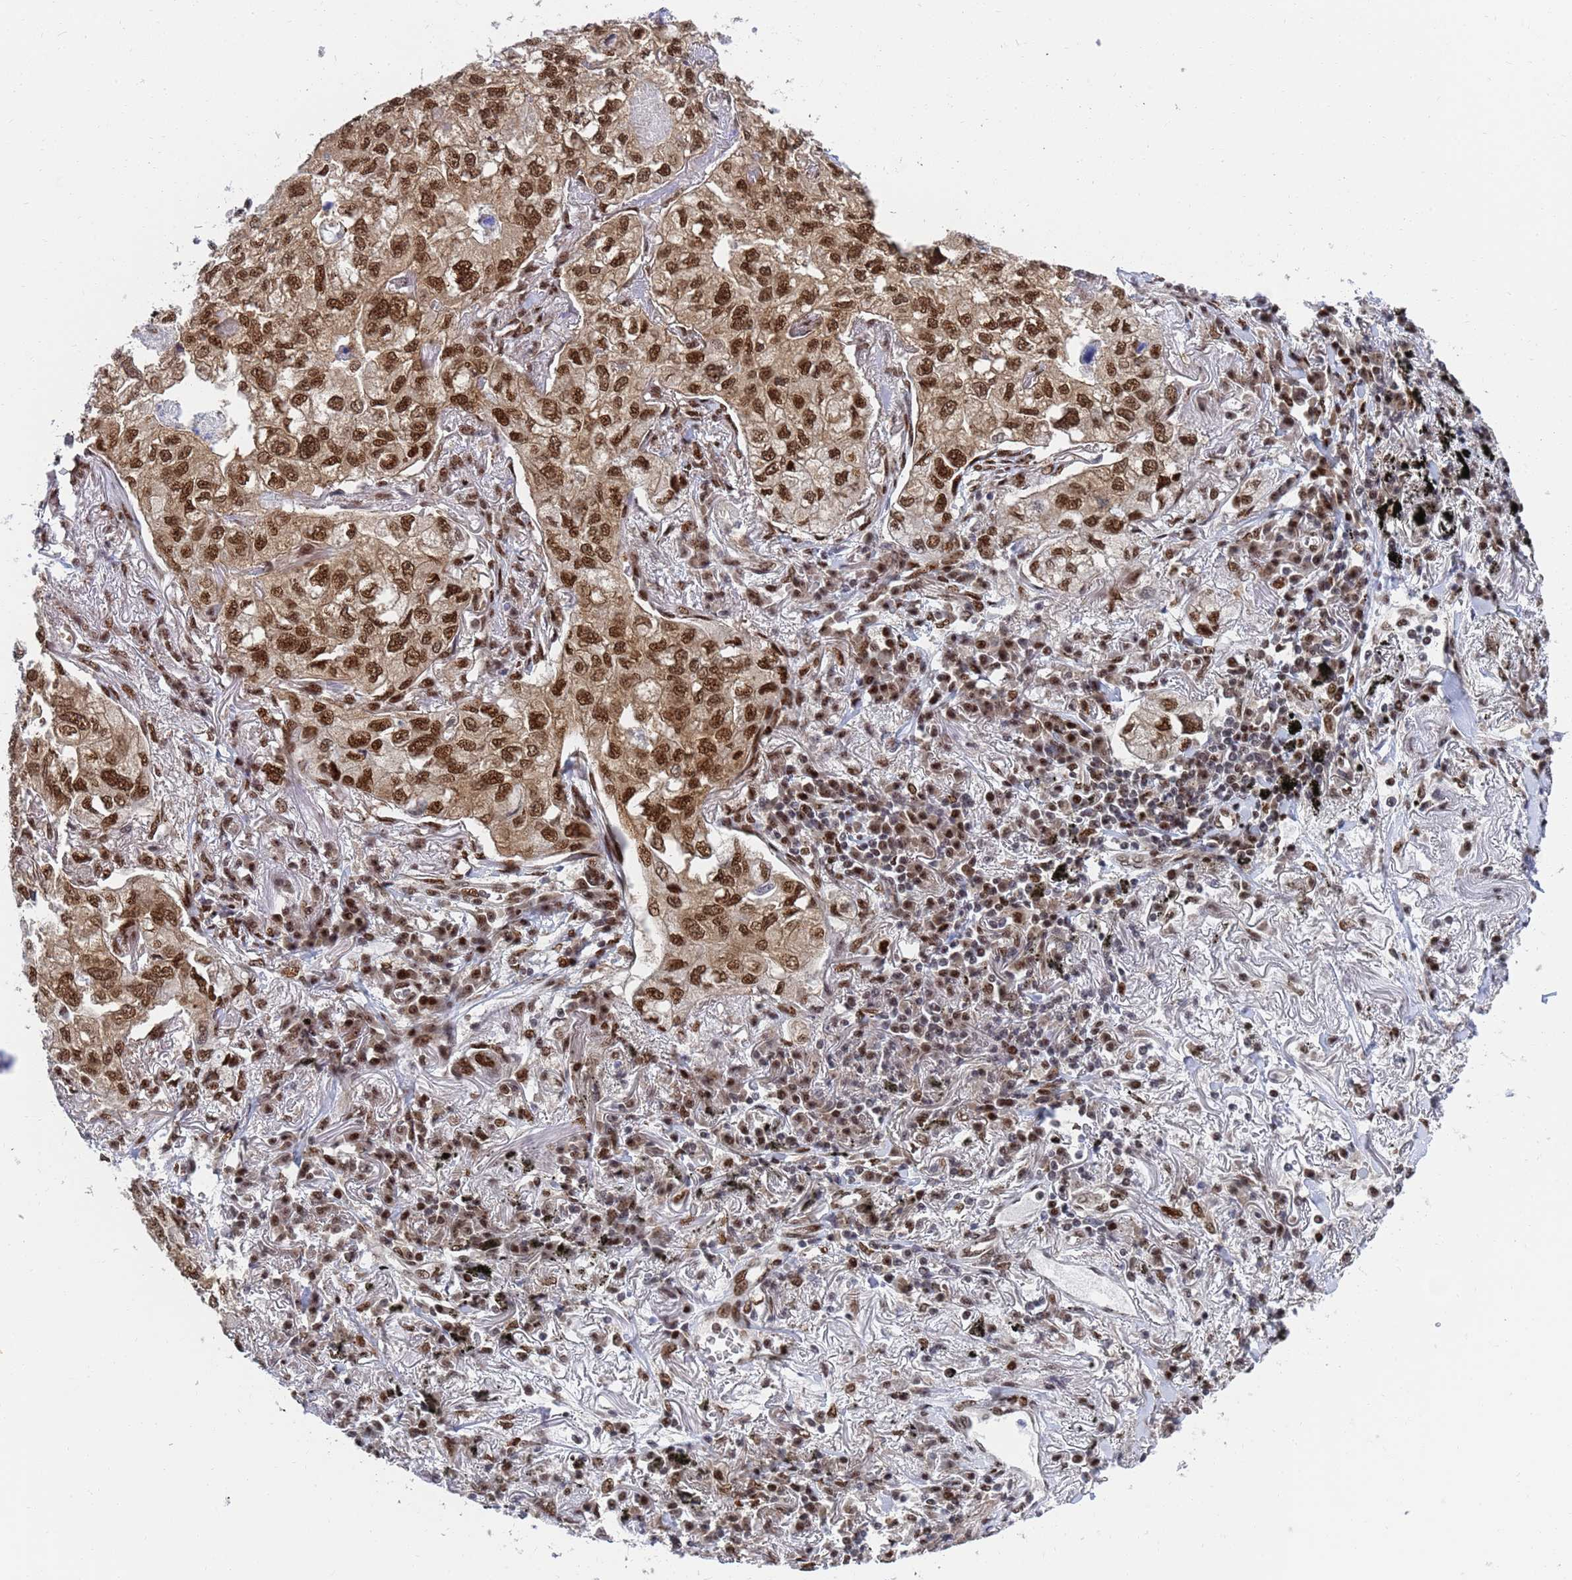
{"staining": {"intensity": "strong", "quantity": ">75%", "location": "nuclear"}, "tissue": "lung cancer", "cell_type": "Tumor cells", "image_type": "cancer", "snomed": [{"axis": "morphology", "description": "Adenocarcinoma, NOS"}, {"axis": "topography", "description": "Lung"}], "caption": "Immunohistochemical staining of human lung cancer (adenocarcinoma) displays high levels of strong nuclear expression in approximately >75% of tumor cells.", "gene": "AP5Z1", "patient": {"sex": "male", "age": 65}}